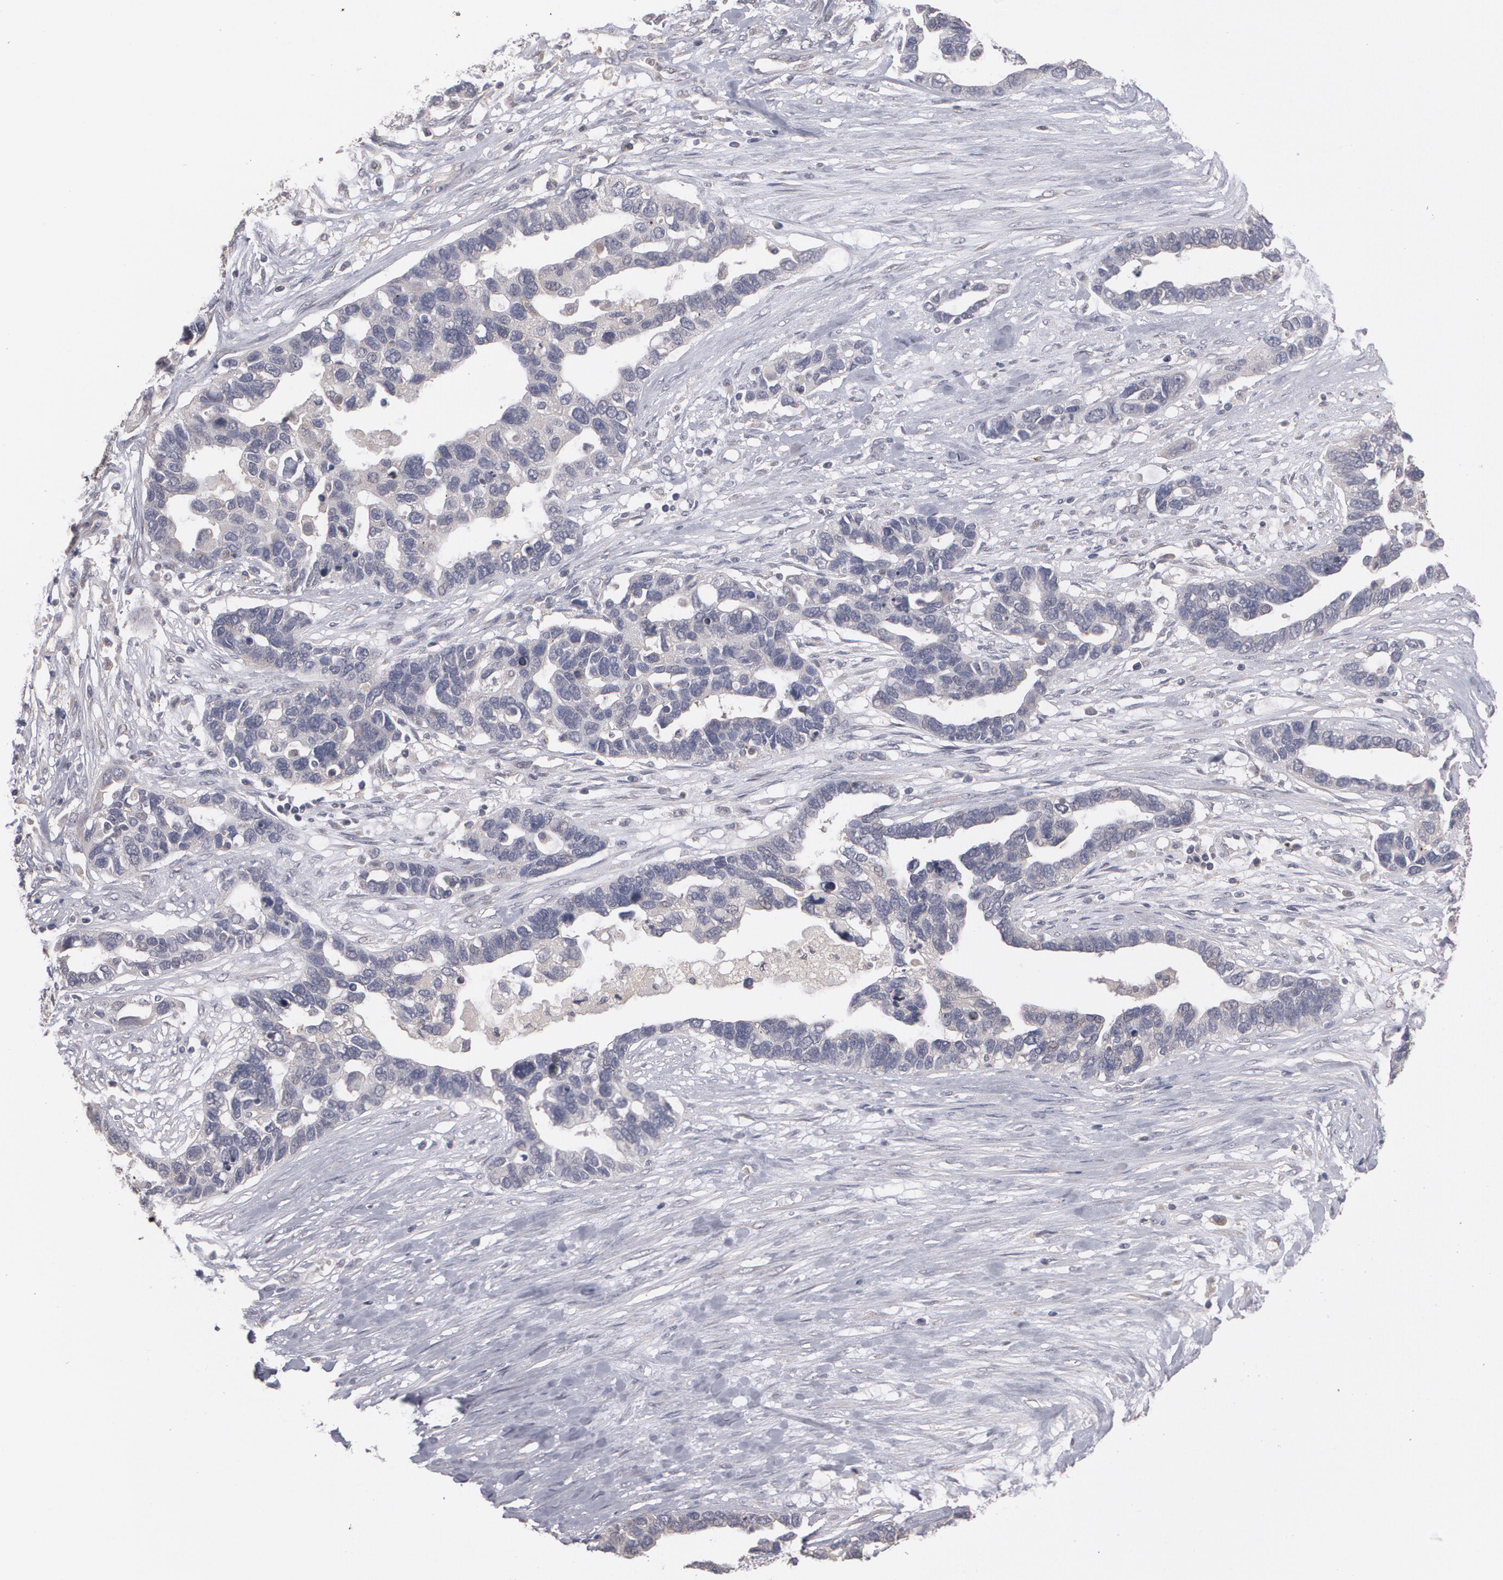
{"staining": {"intensity": "weak", "quantity": "<25%", "location": "cytoplasmic/membranous"}, "tissue": "ovarian cancer", "cell_type": "Tumor cells", "image_type": "cancer", "snomed": [{"axis": "morphology", "description": "Cystadenocarcinoma, serous, NOS"}, {"axis": "topography", "description": "Ovary"}], "caption": "Tumor cells show no significant protein staining in ovarian cancer (serous cystadenocarcinoma).", "gene": "ARF6", "patient": {"sex": "female", "age": 54}}